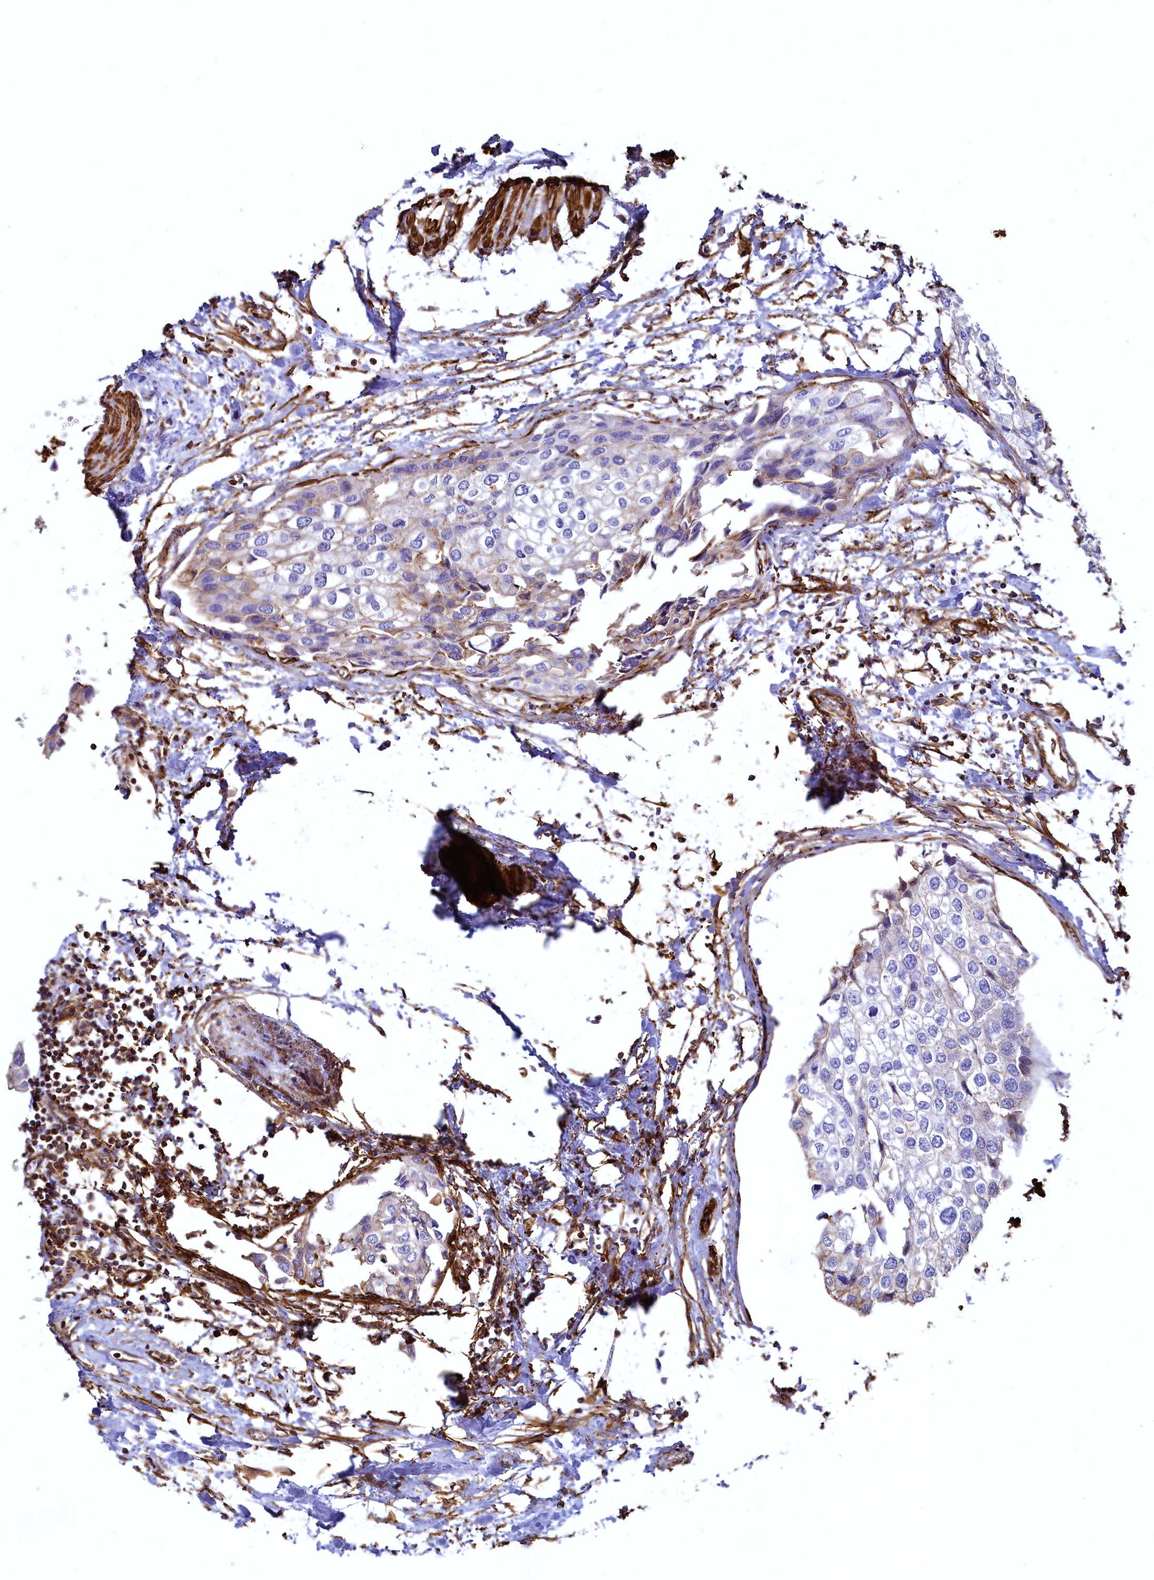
{"staining": {"intensity": "weak", "quantity": "<25%", "location": "cytoplasmic/membranous"}, "tissue": "urothelial cancer", "cell_type": "Tumor cells", "image_type": "cancer", "snomed": [{"axis": "morphology", "description": "Urothelial carcinoma, High grade"}, {"axis": "topography", "description": "Urinary bladder"}], "caption": "Immunohistochemistry of urothelial cancer shows no positivity in tumor cells. Nuclei are stained in blue.", "gene": "THBS1", "patient": {"sex": "male", "age": 64}}